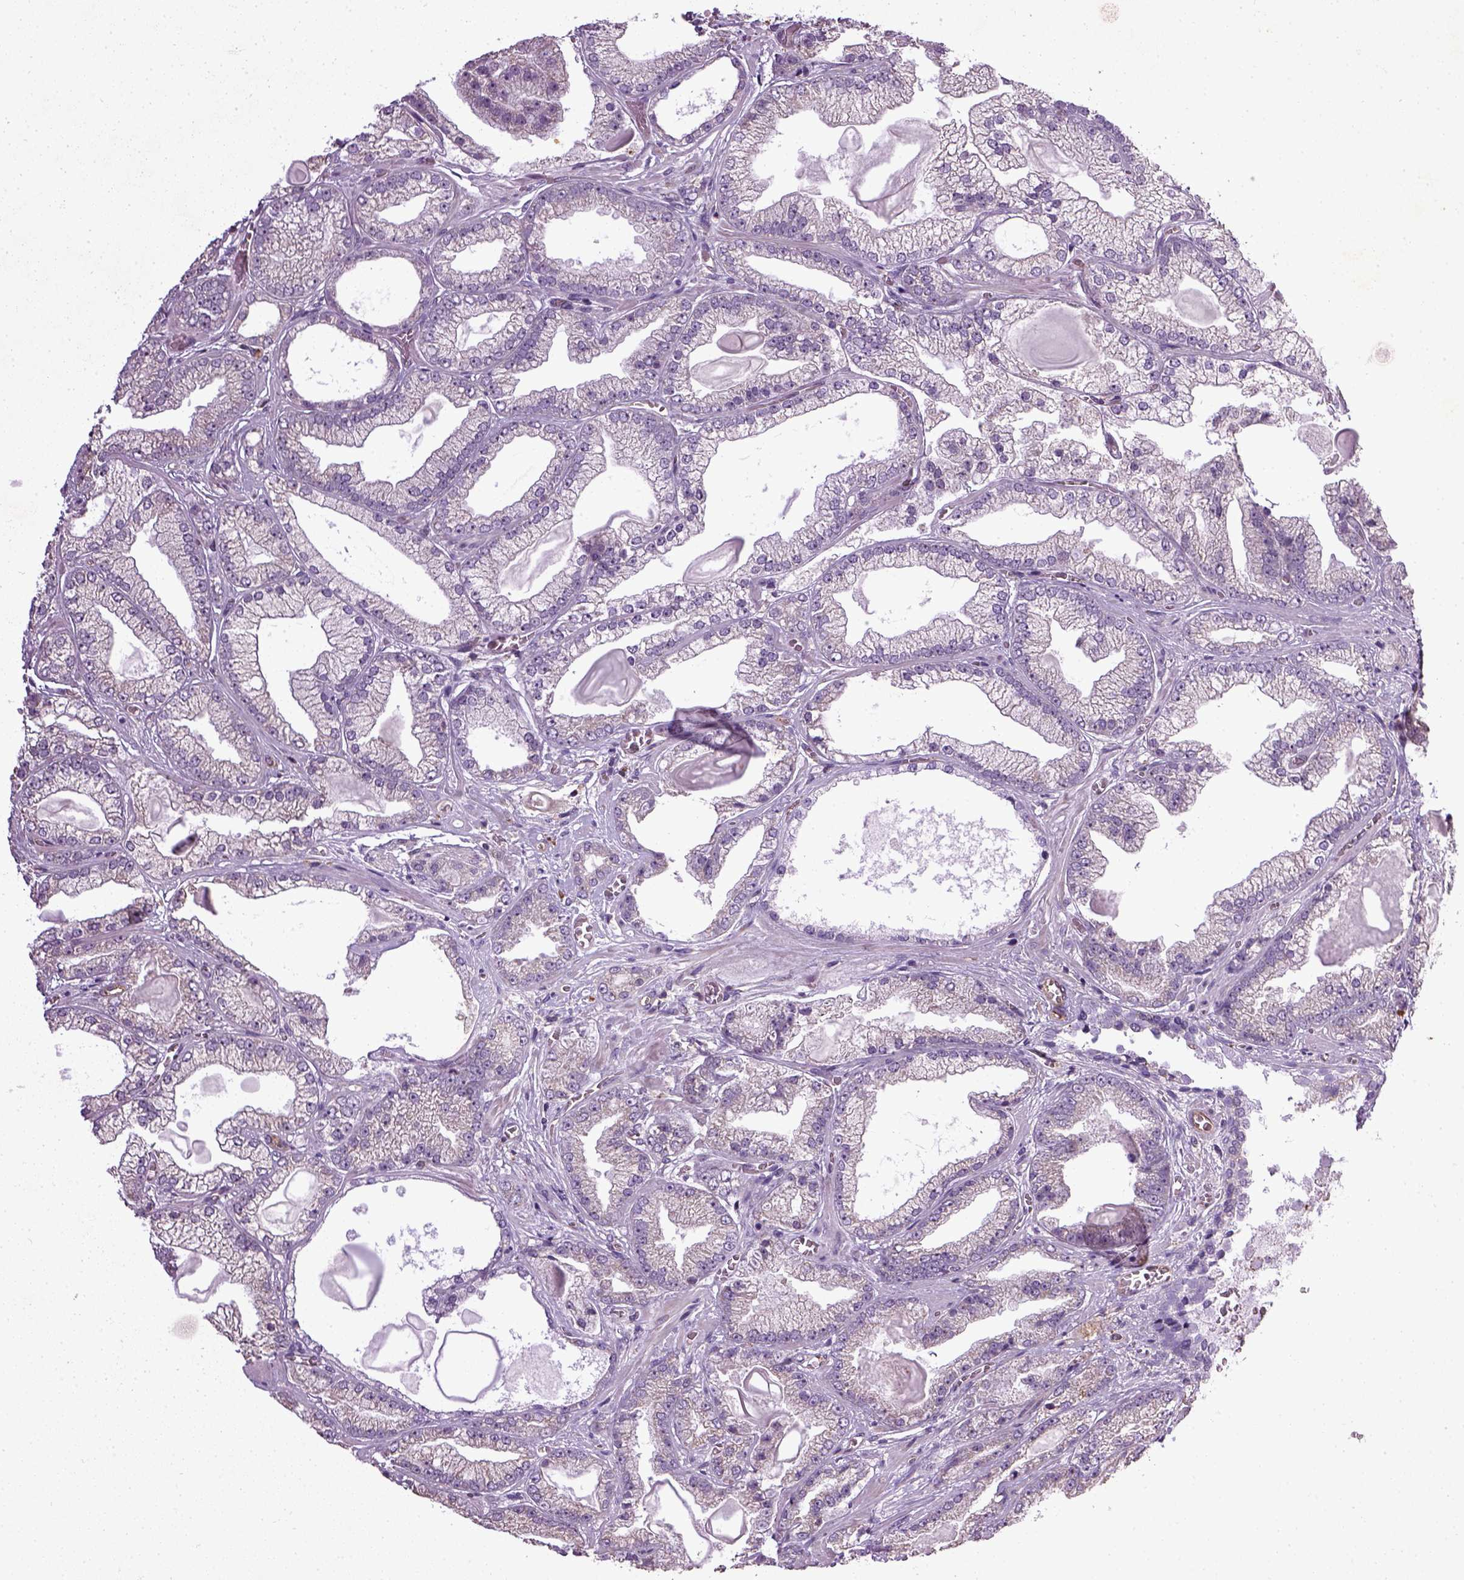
{"staining": {"intensity": "negative", "quantity": "none", "location": "none"}, "tissue": "prostate cancer", "cell_type": "Tumor cells", "image_type": "cancer", "snomed": [{"axis": "morphology", "description": "Adenocarcinoma, Low grade"}, {"axis": "topography", "description": "Prostate"}], "caption": "Photomicrograph shows no significant protein positivity in tumor cells of prostate cancer (low-grade adenocarcinoma).", "gene": "TPRG1", "patient": {"sex": "male", "age": 57}}